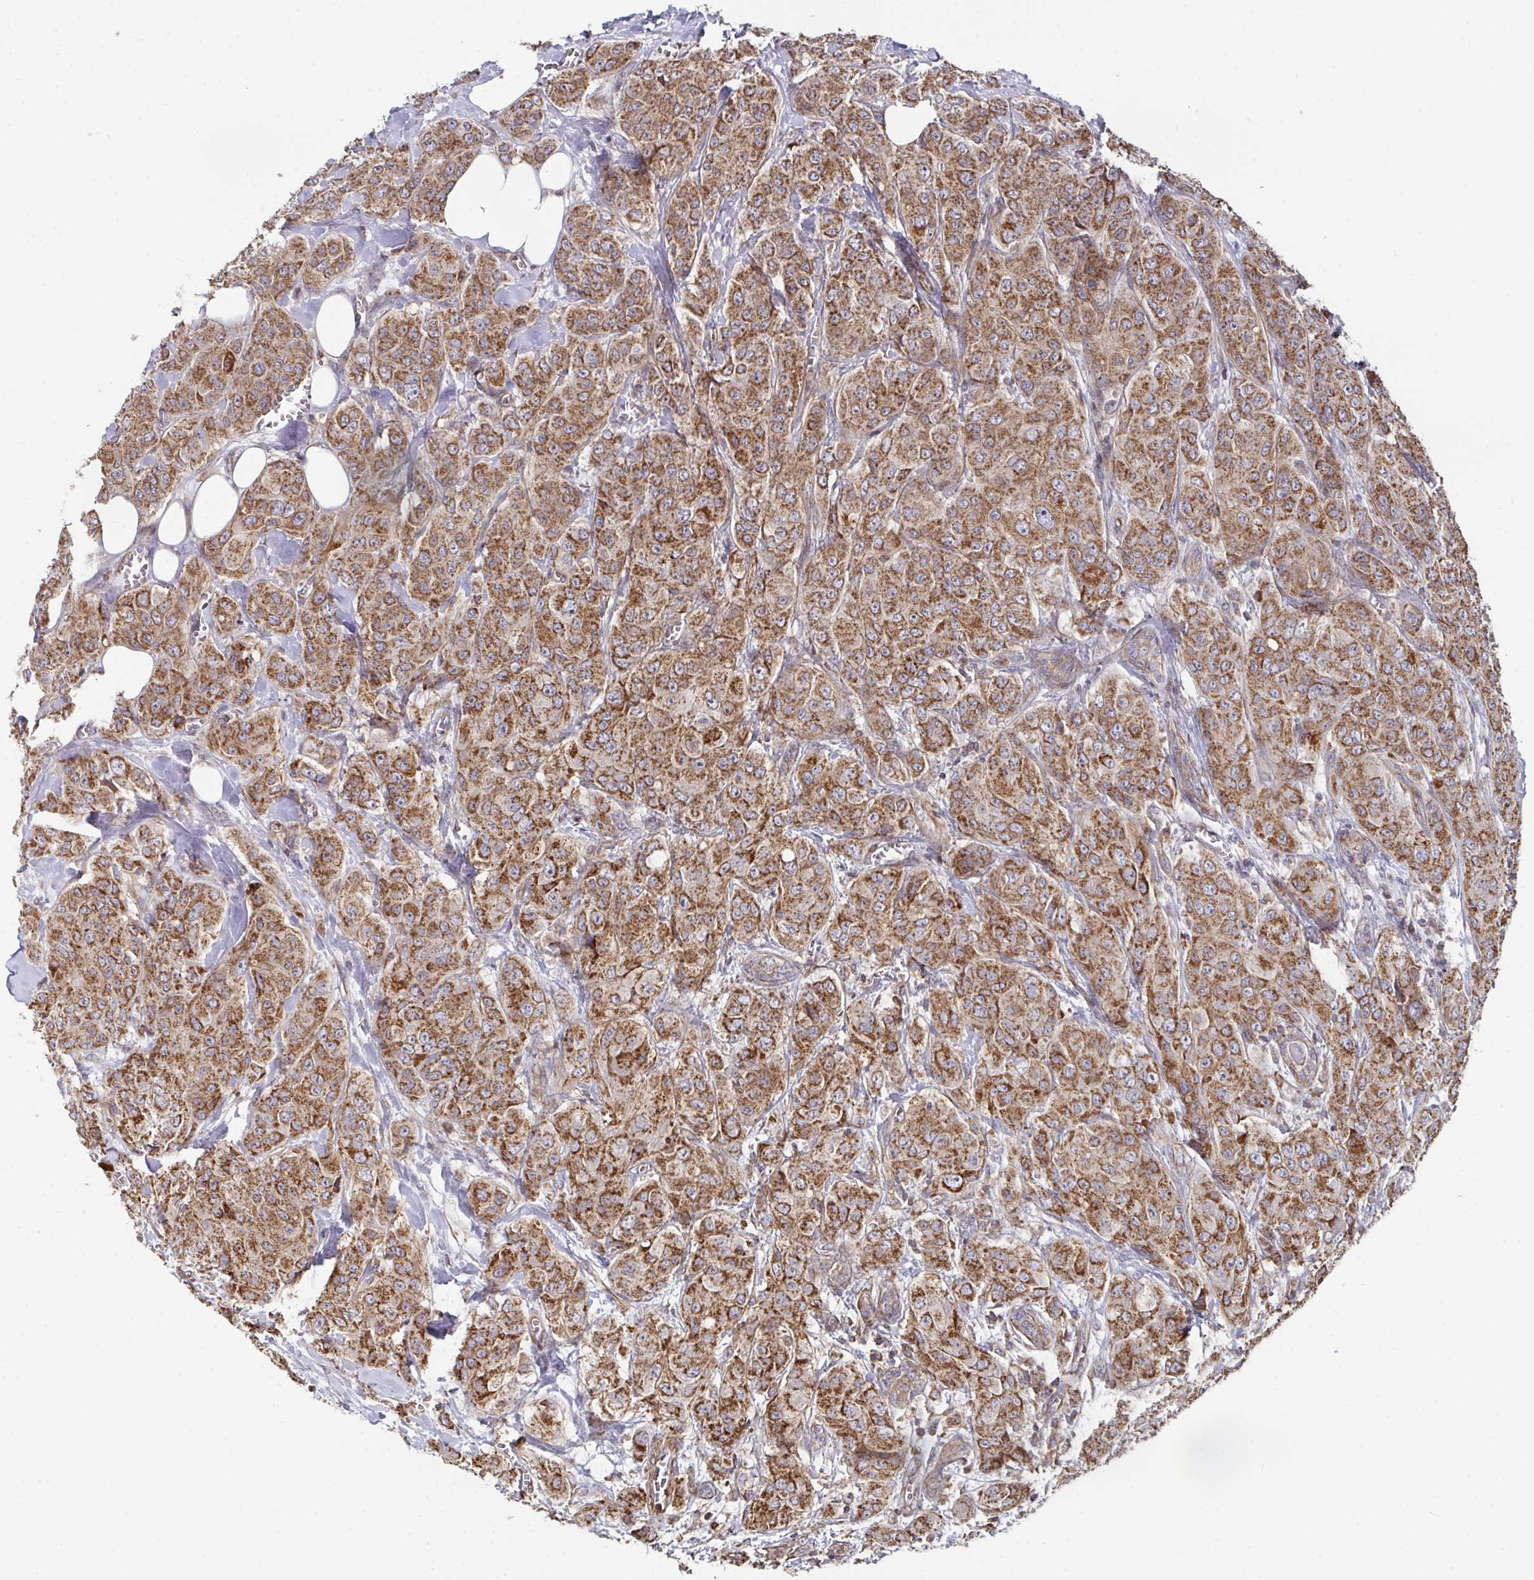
{"staining": {"intensity": "moderate", "quantity": ">75%", "location": "cytoplasmic/membranous"}, "tissue": "breast cancer", "cell_type": "Tumor cells", "image_type": "cancer", "snomed": [{"axis": "morphology", "description": "Duct carcinoma"}, {"axis": "topography", "description": "Breast"}], "caption": "Immunohistochemistry (IHC) (DAB) staining of invasive ductal carcinoma (breast) displays moderate cytoplasmic/membranous protein staining in about >75% of tumor cells.", "gene": "DZANK1", "patient": {"sex": "female", "age": 43}}